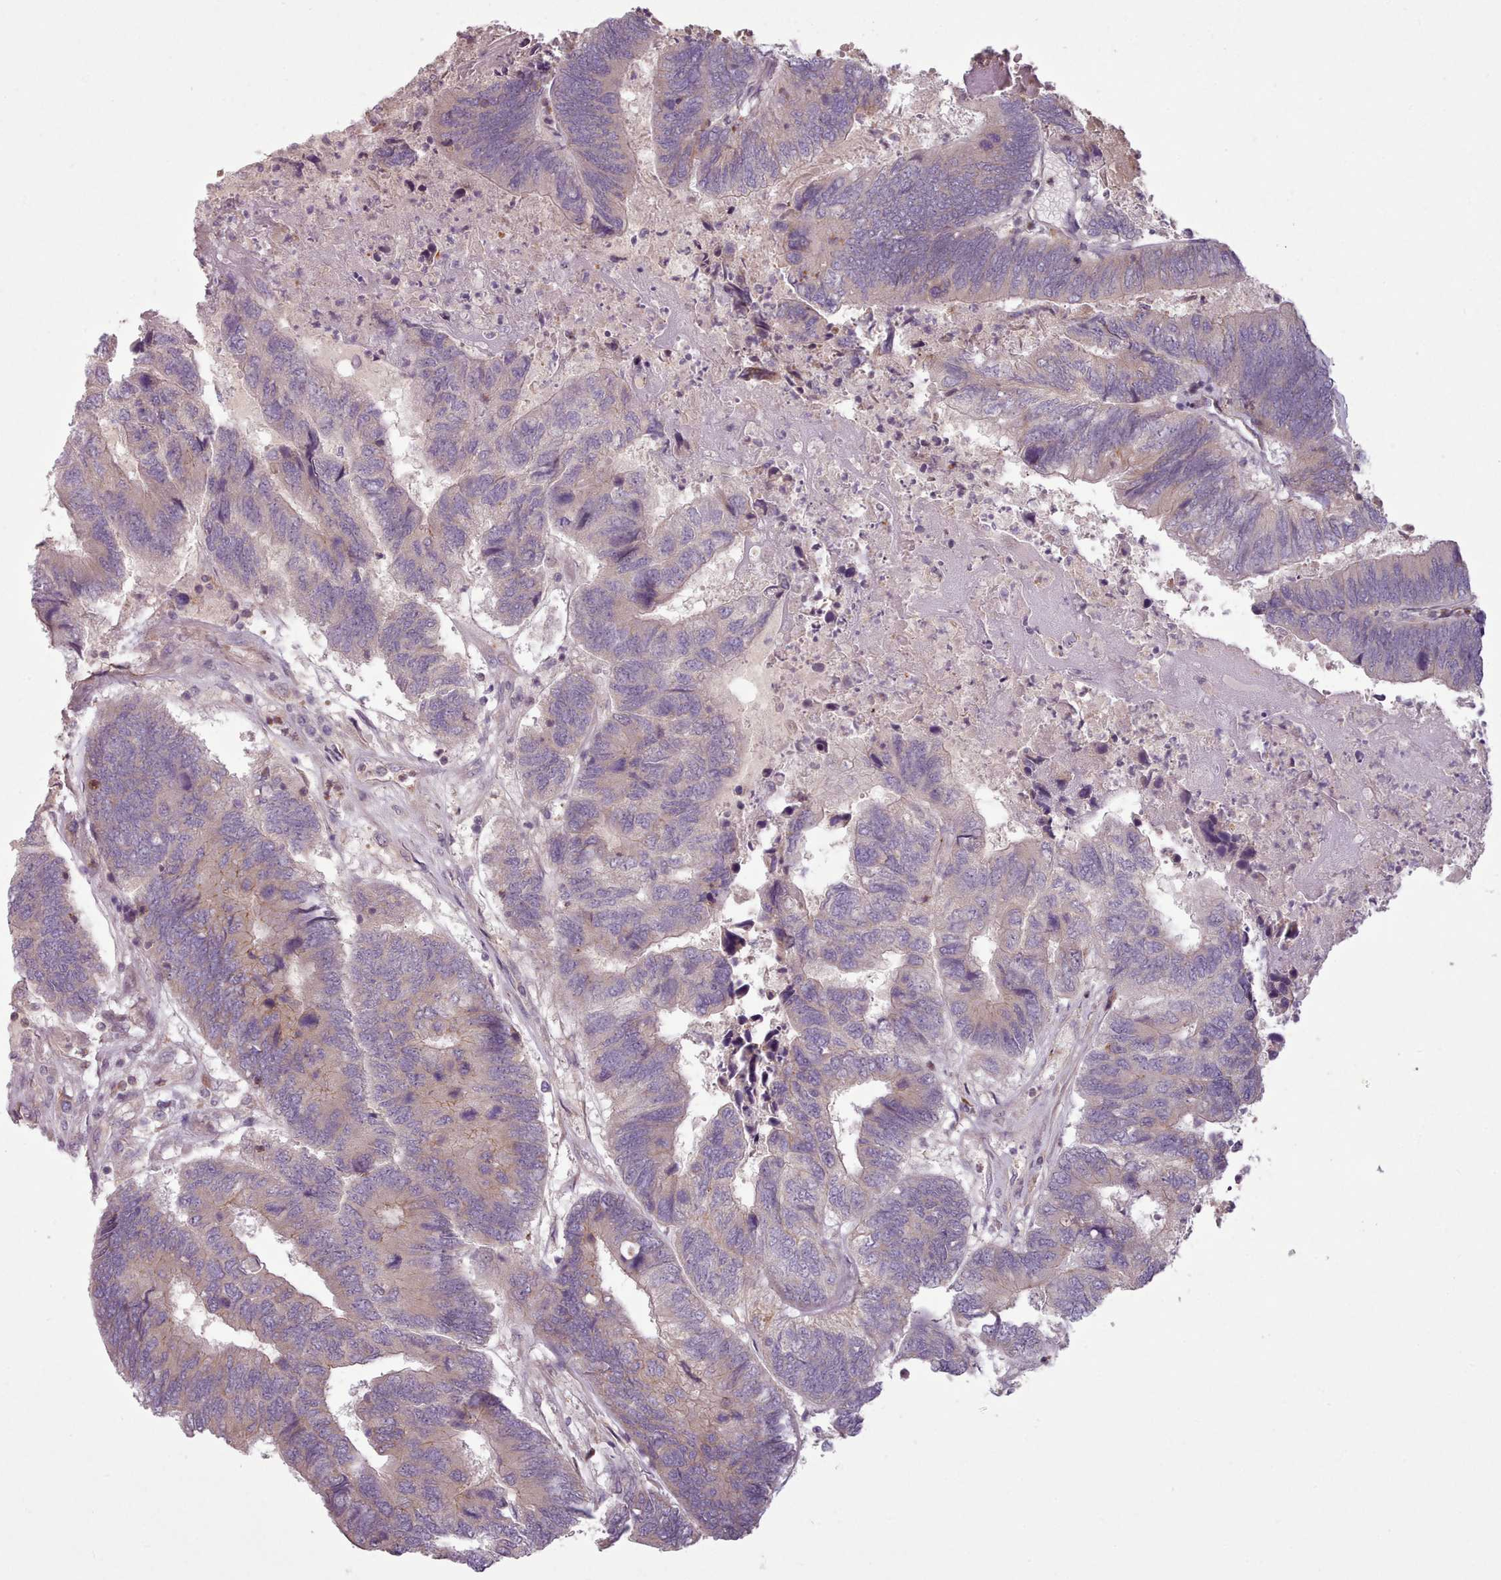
{"staining": {"intensity": "weak", "quantity": "<25%", "location": "cytoplasmic/membranous"}, "tissue": "colorectal cancer", "cell_type": "Tumor cells", "image_type": "cancer", "snomed": [{"axis": "morphology", "description": "Adenocarcinoma, NOS"}, {"axis": "topography", "description": "Colon"}], "caption": "There is no significant expression in tumor cells of adenocarcinoma (colorectal).", "gene": "NT5DC2", "patient": {"sex": "female", "age": 67}}